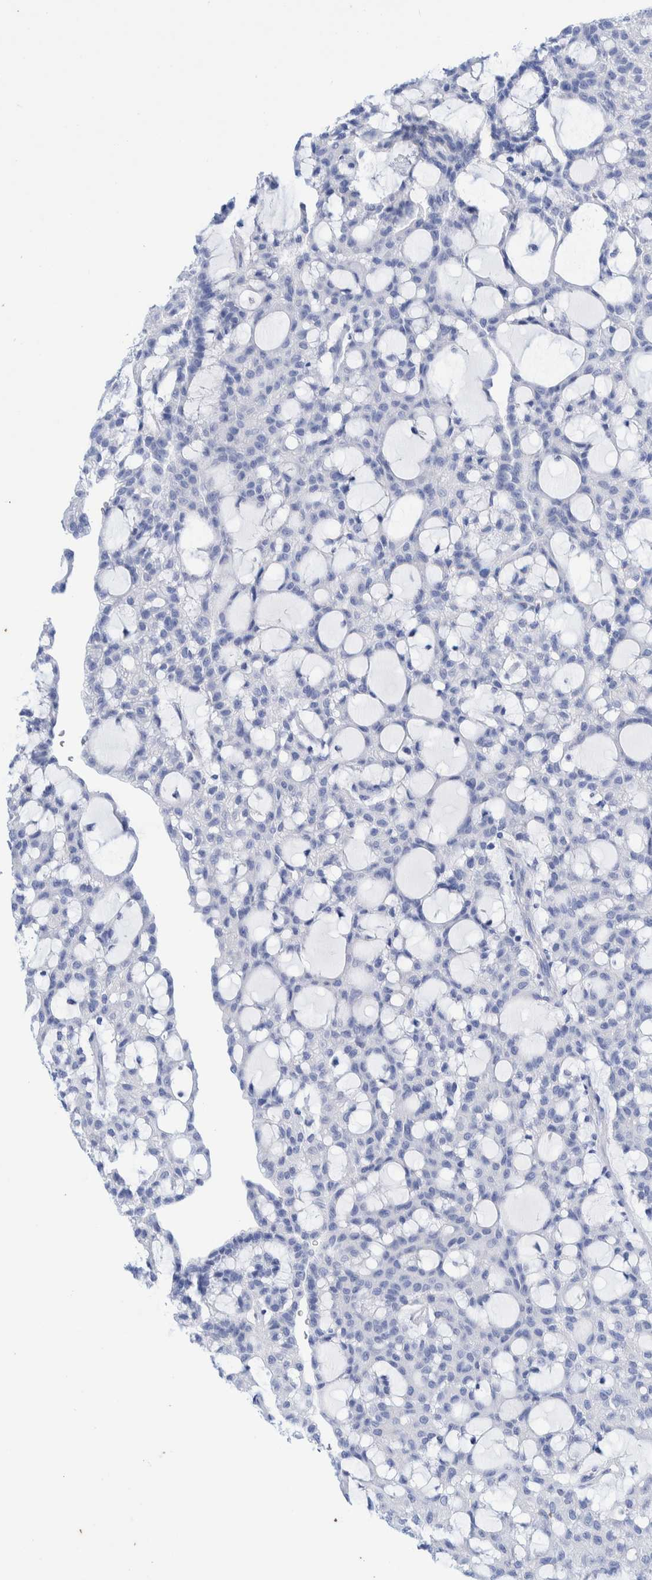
{"staining": {"intensity": "negative", "quantity": "none", "location": "none"}, "tissue": "renal cancer", "cell_type": "Tumor cells", "image_type": "cancer", "snomed": [{"axis": "morphology", "description": "Adenocarcinoma, NOS"}, {"axis": "topography", "description": "Kidney"}], "caption": "Immunohistochemistry of human renal cancer (adenocarcinoma) shows no expression in tumor cells. (Immunohistochemistry (ihc), brightfield microscopy, high magnification).", "gene": "PERP", "patient": {"sex": "male", "age": 63}}